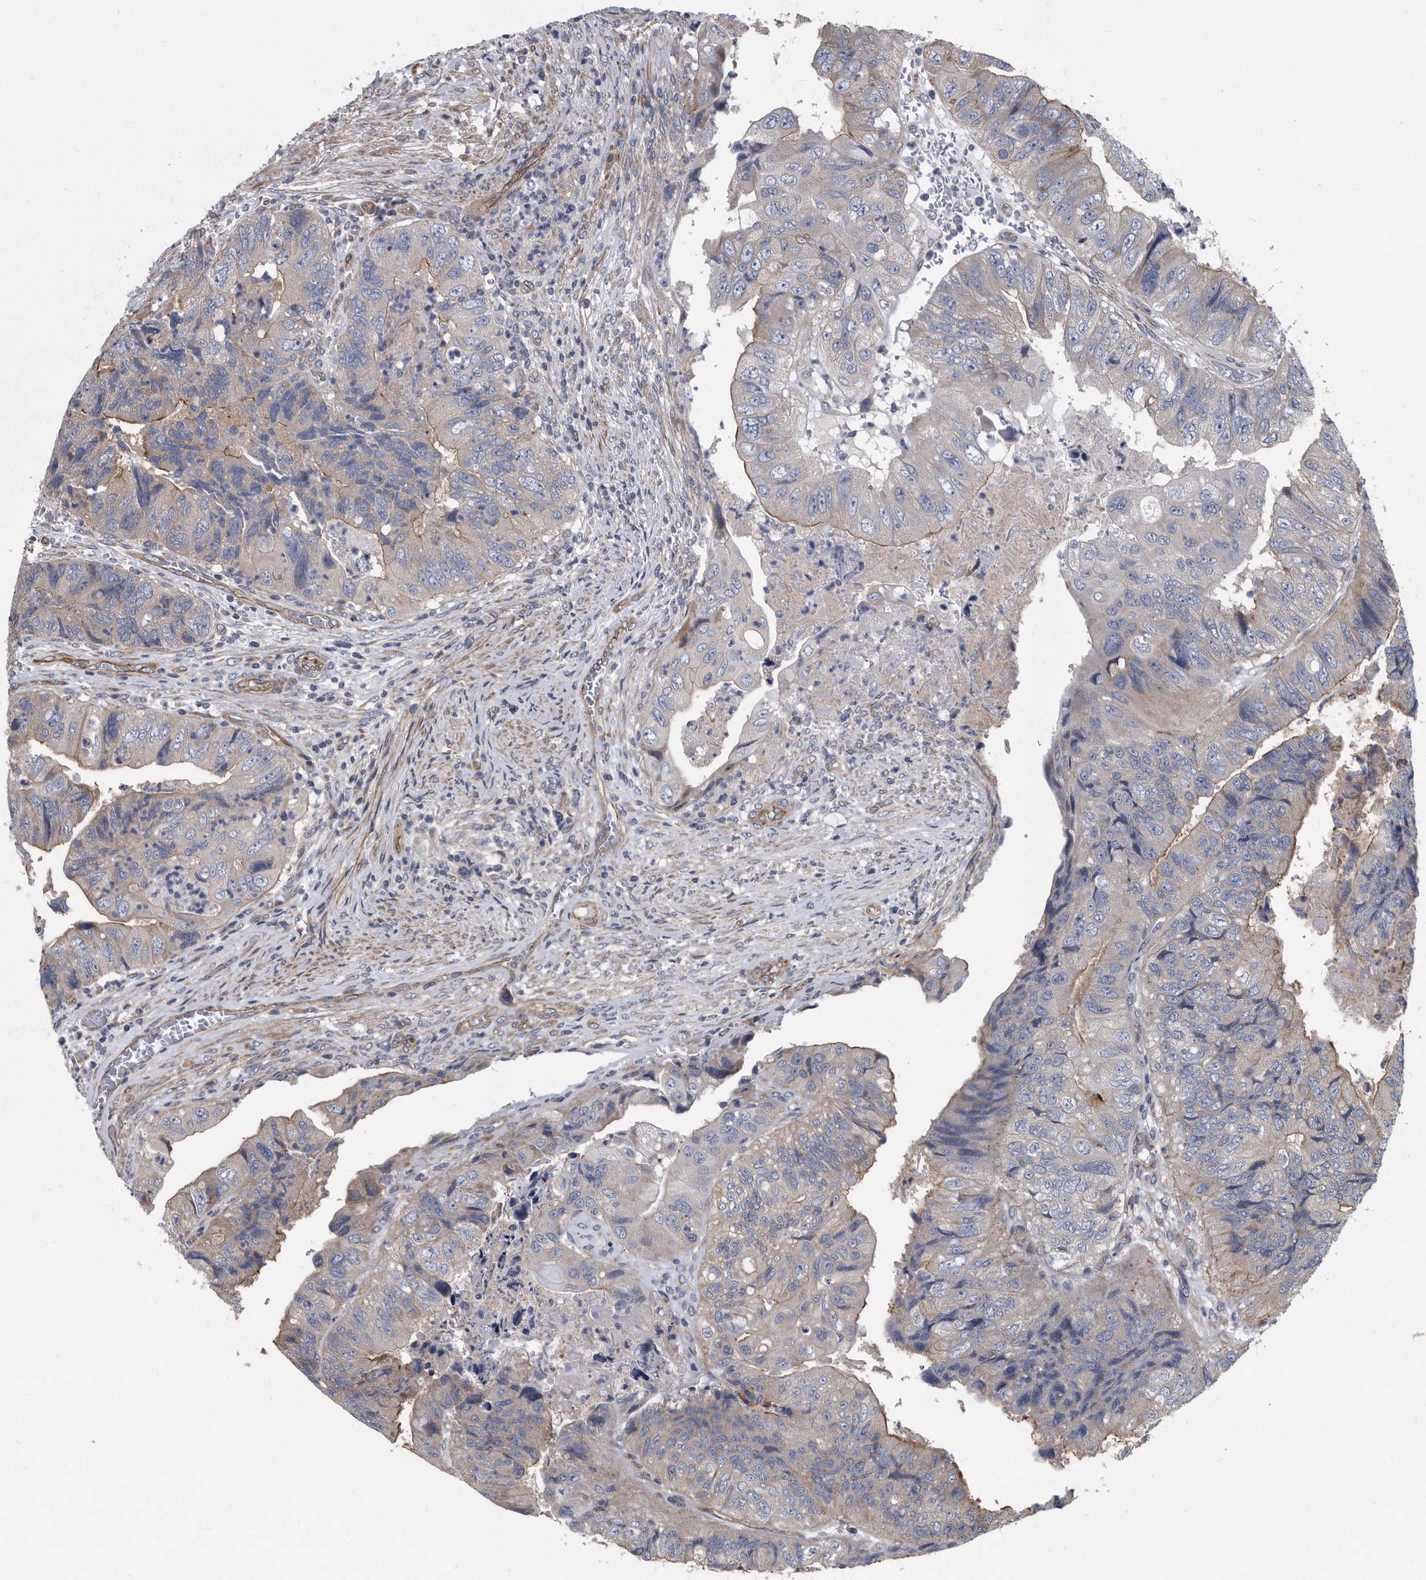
{"staining": {"intensity": "weak", "quantity": "<25%", "location": "cytoplasmic/membranous"}, "tissue": "colorectal cancer", "cell_type": "Tumor cells", "image_type": "cancer", "snomed": [{"axis": "morphology", "description": "Adenocarcinoma, NOS"}, {"axis": "topography", "description": "Rectum"}], "caption": "An image of human colorectal adenocarcinoma is negative for staining in tumor cells.", "gene": "ARMCX1", "patient": {"sex": "male", "age": 63}}